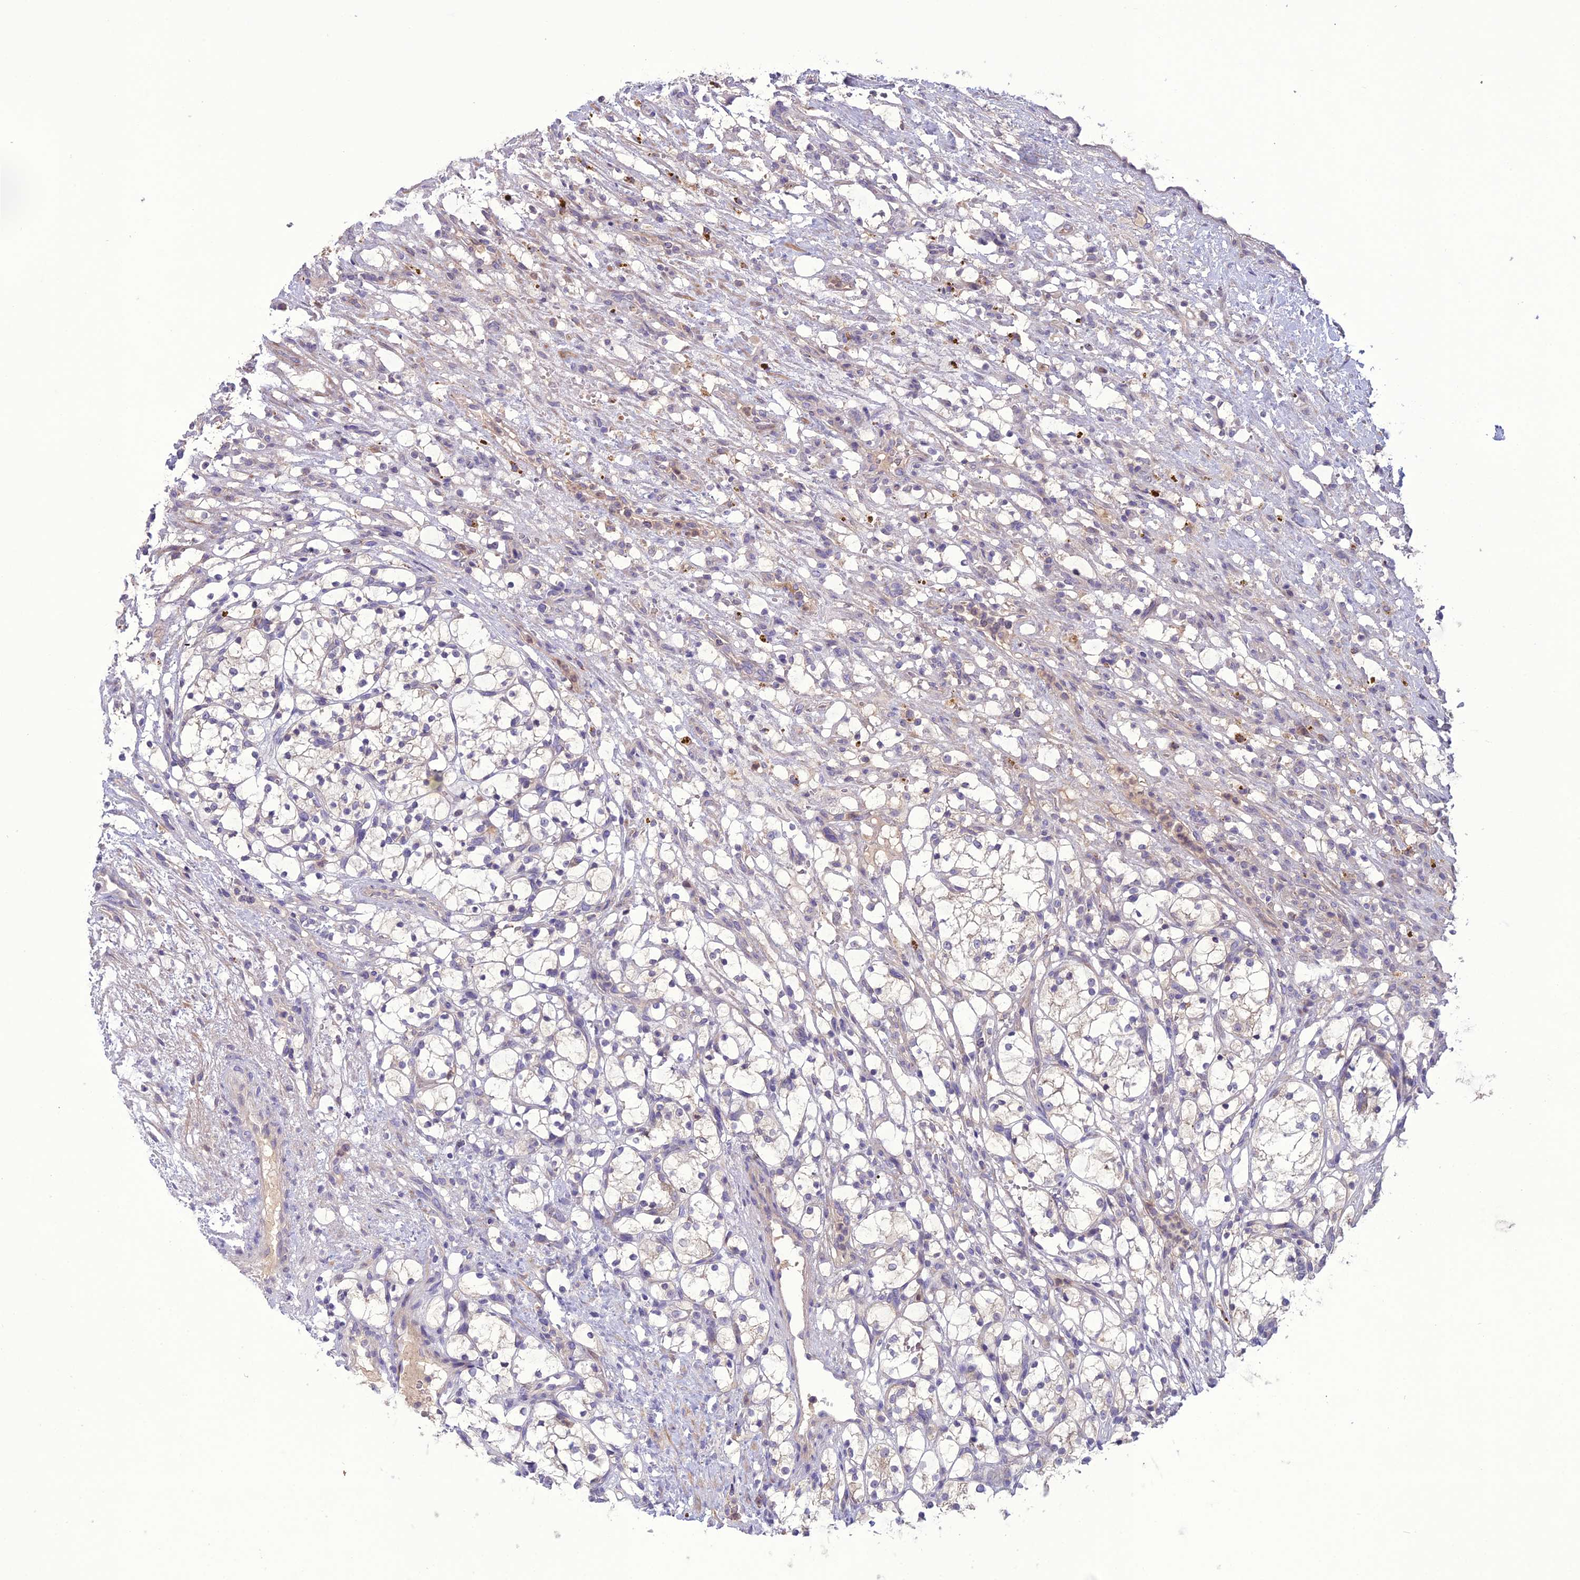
{"staining": {"intensity": "negative", "quantity": "none", "location": "none"}, "tissue": "renal cancer", "cell_type": "Tumor cells", "image_type": "cancer", "snomed": [{"axis": "morphology", "description": "Adenocarcinoma, NOS"}, {"axis": "topography", "description": "Kidney"}], "caption": "Renal adenocarcinoma was stained to show a protein in brown. There is no significant staining in tumor cells.", "gene": "C2orf76", "patient": {"sex": "female", "age": 69}}